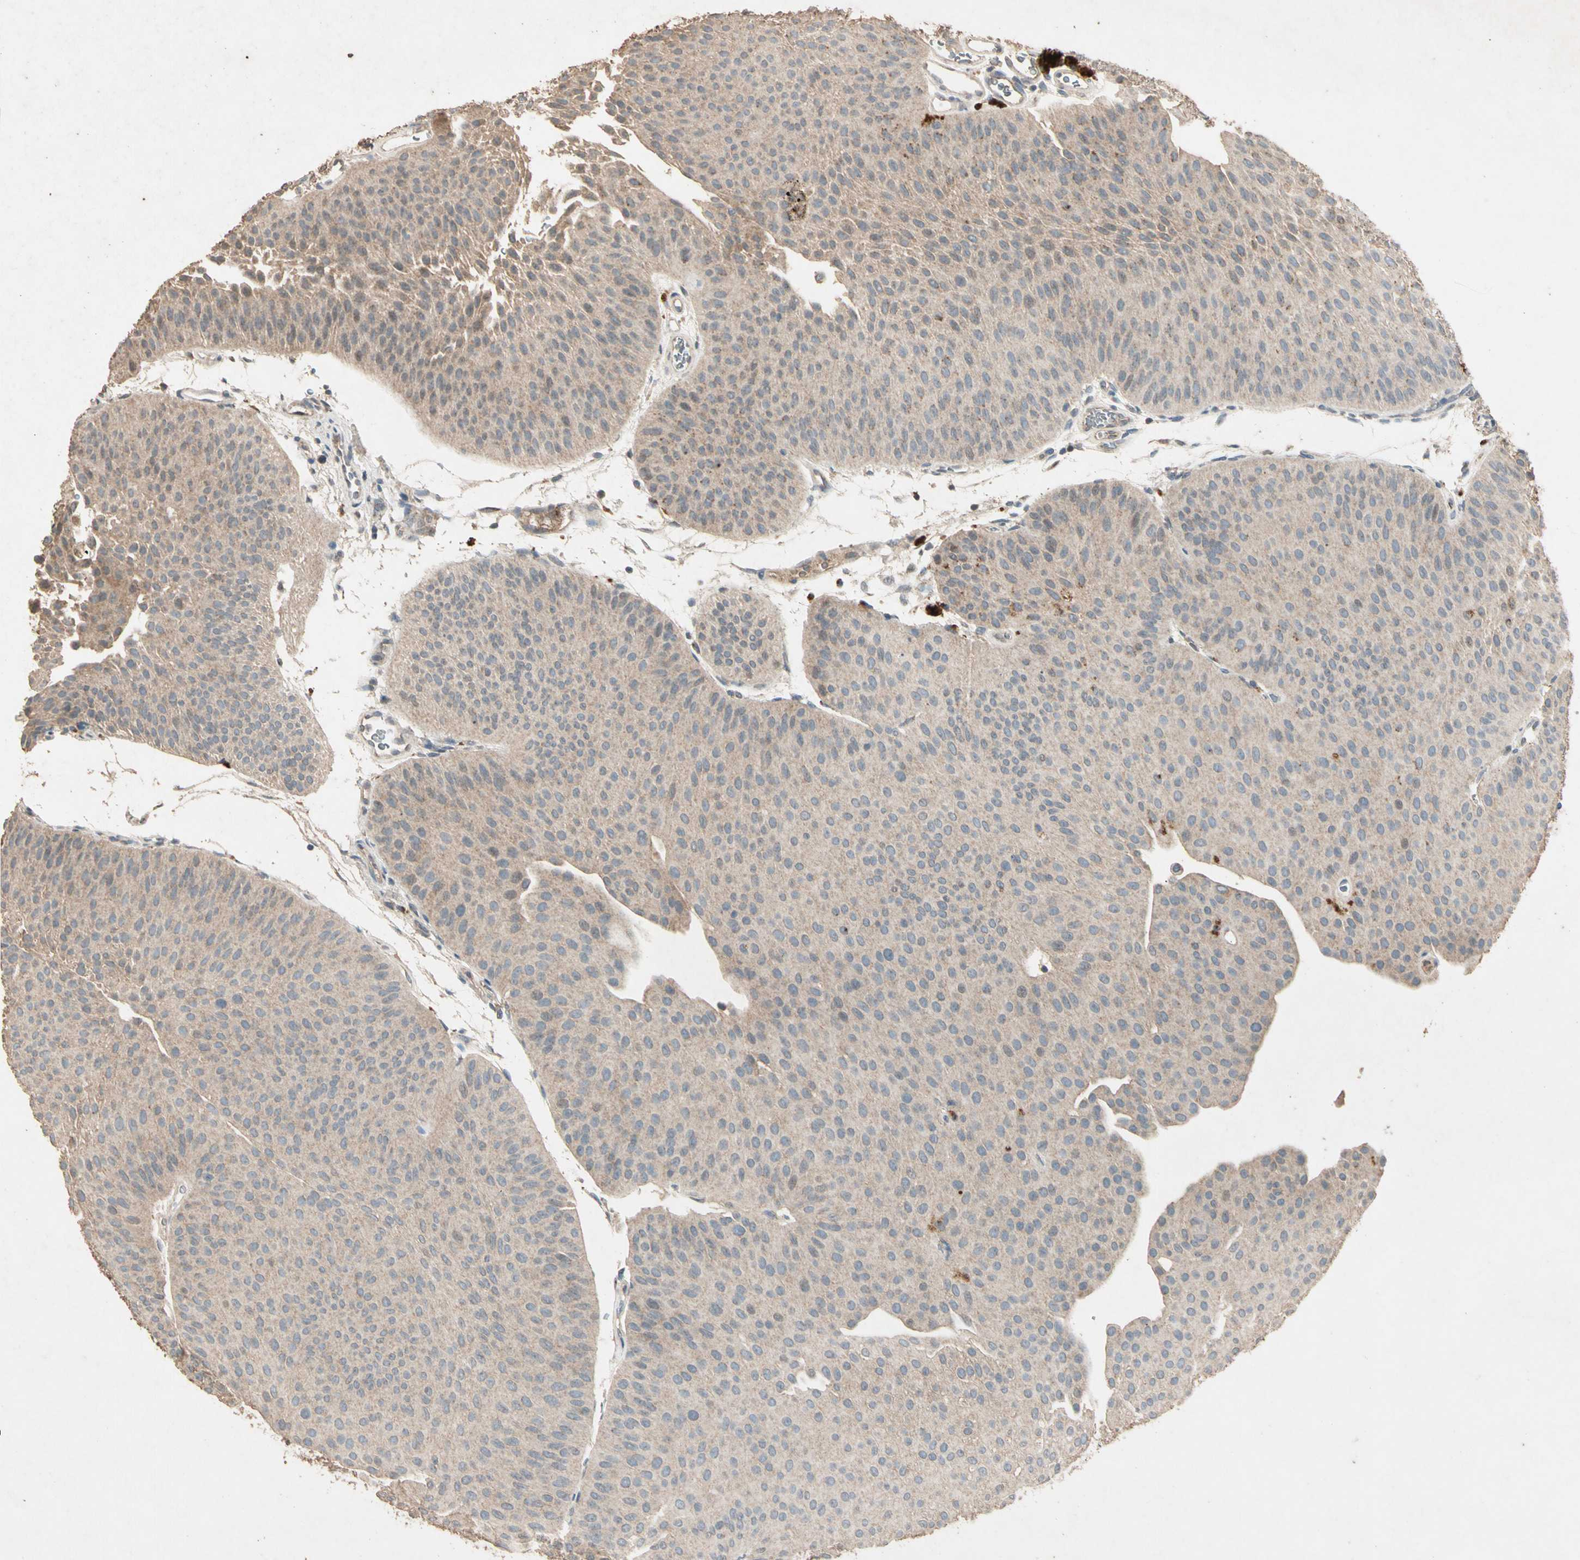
{"staining": {"intensity": "weak", "quantity": ">75%", "location": "cytoplasmic/membranous"}, "tissue": "urothelial cancer", "cell_type": "Tumor cells", "image_type": "cancer", "snomed": [{"axis": "morphology", "description": "Urothelial carcinoma, Low grade"}, {"axis": "topography", "description": "Urinary bladder"}], "caption": "IHC staining of low-grade urothelial carcinoma, which exhibits low levels of weak cytoplasmic/membranous positivity in approximately >75% of tumor cells indicating weak cytoplasmic/membranous protein staining. The staining was performed using DAB (3,3'-diaminobenzidine) (brown) for protein detection and nuclei were counterstained in hematoxylin (blue).", "gene": "GPLD1", "patient": {"sex": "female", "age": 60}}